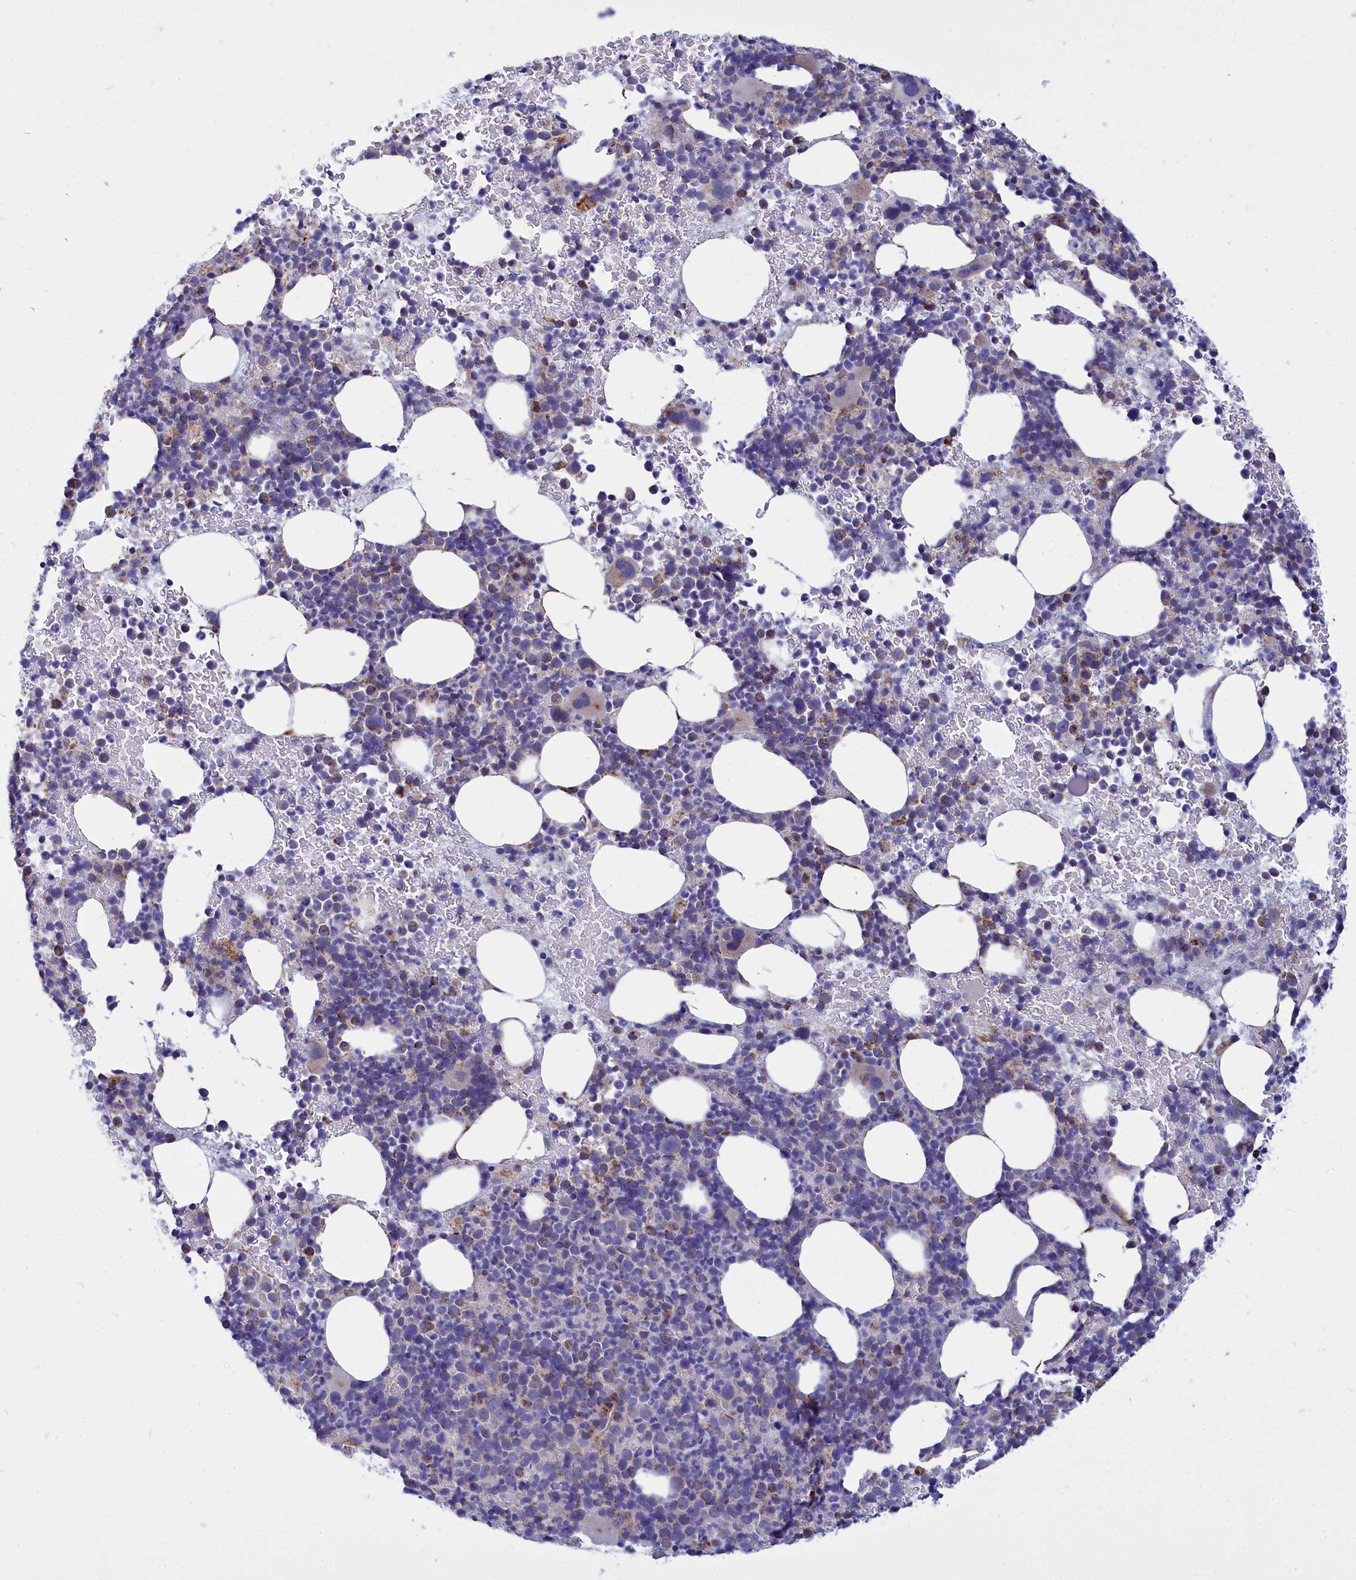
{"staining": {"intensity": "moderate", "quantity": "<25%", "location": "cytoplasmic/membranous"}, "tissue": "bone marrow", "cell_type": "Hematopoietic cells", "image_type": "normal", "snomed": [{"axis": "morphology", "description": "Normal tissue, NOS"}, {"axis": "topography", "description": "Bone marrow"}], "caption": "High-power microscopy captured an immunohistochemistry image of benign bone marrow, revealing moderate cytoplasmic/membranous staining in approximately <25% of hematopoietic cells.", "gene": "CCRL2", "patient": {"sex": "female", "age": 82}}